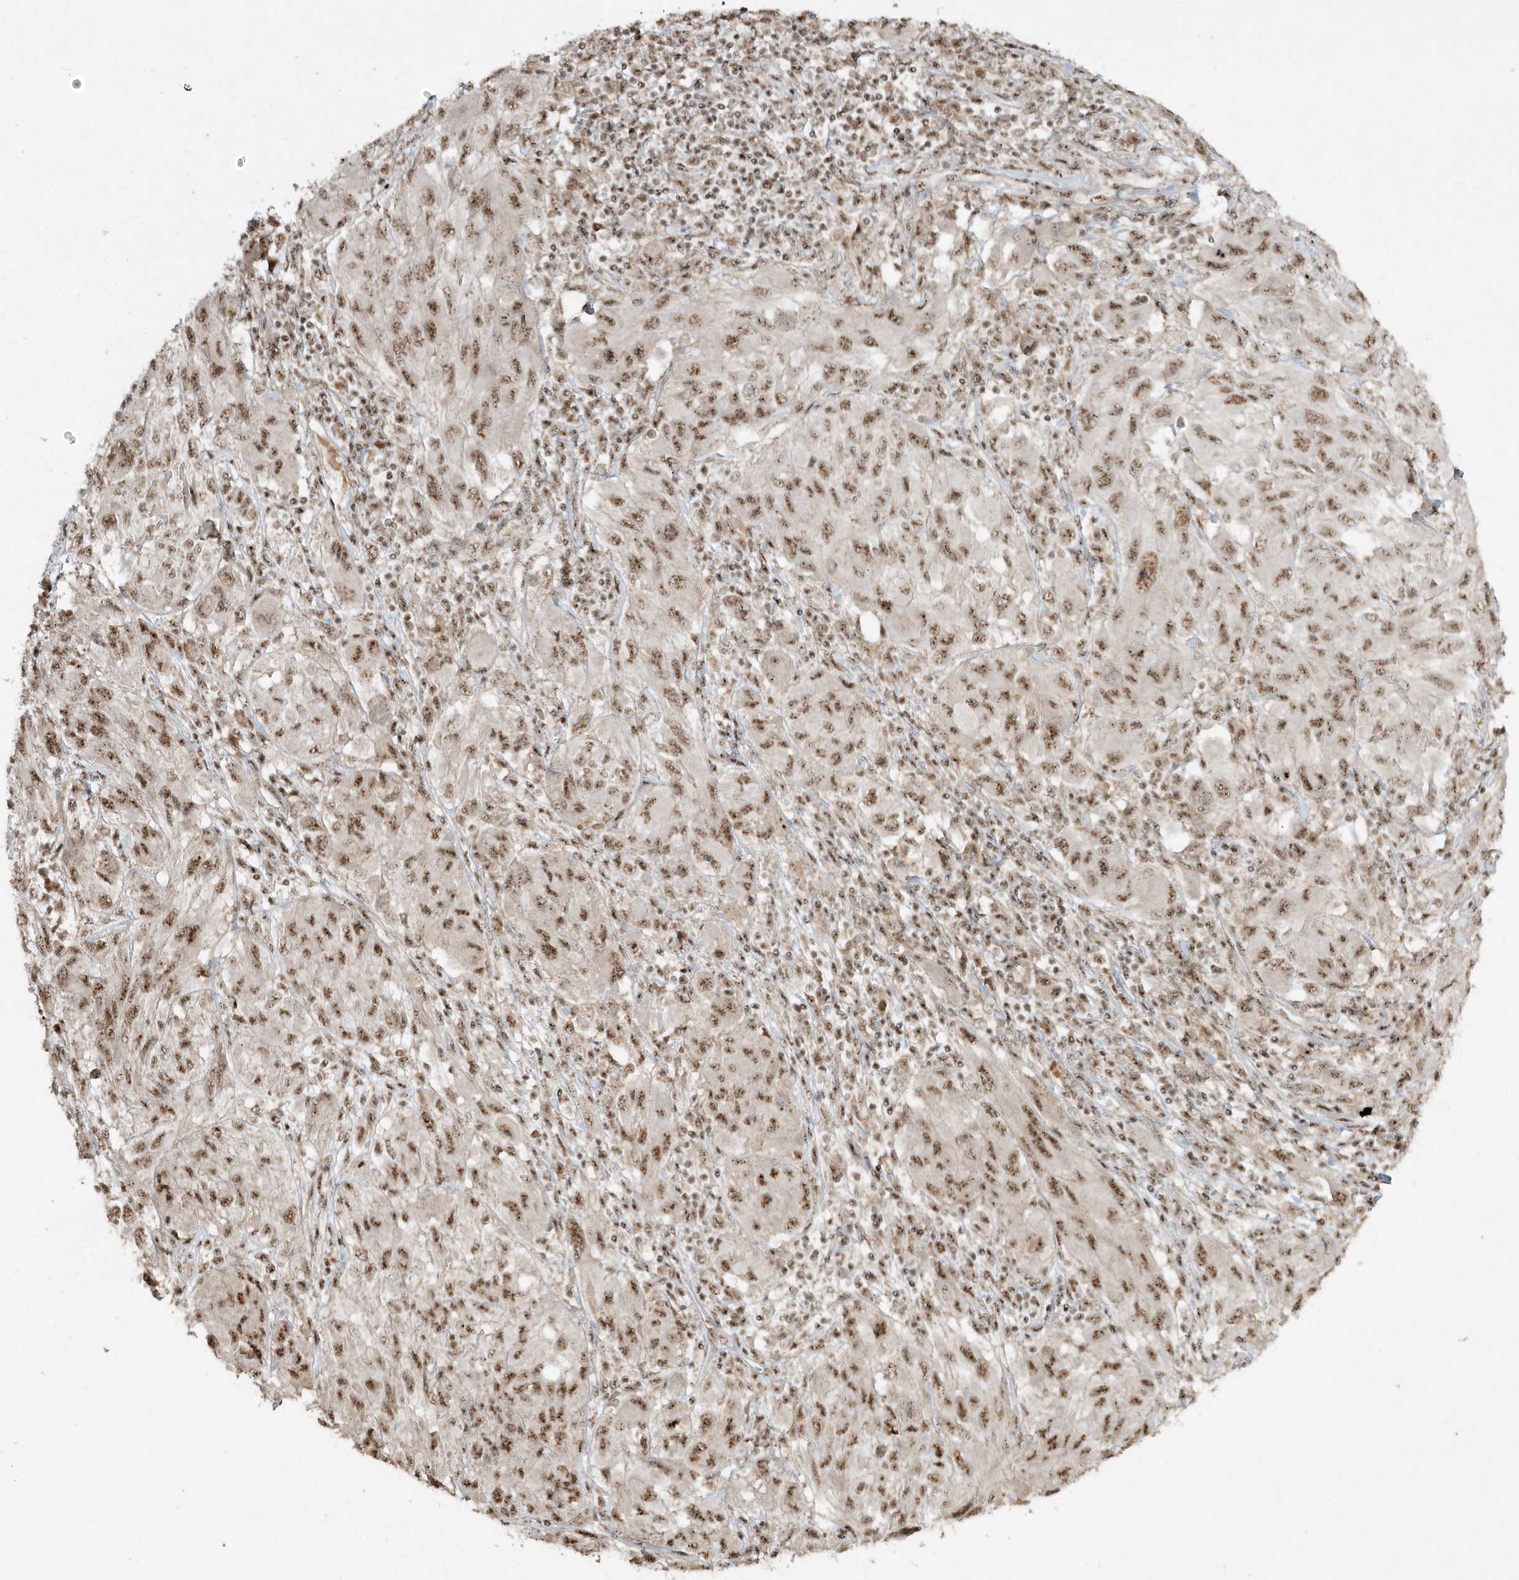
{"staining": {"intensity": "moderate", "quantity": ">75%", "location": "nuclear"}, "tissue": "melanoma", "cell_type": "Tumor cells", "image_type": "cancer", "snomed": [{"axis": "morphology", "description": "Malignant melanoma, NOS"}, {"axis": "topography", "description": "Skin"}], "caption": "Moderate nuclear expression for a protein is identified in about >75% of tumor cells of melanoma using IHC.", "gene": "POLR3B", "patient": {"sex": "female", "age": 91}}